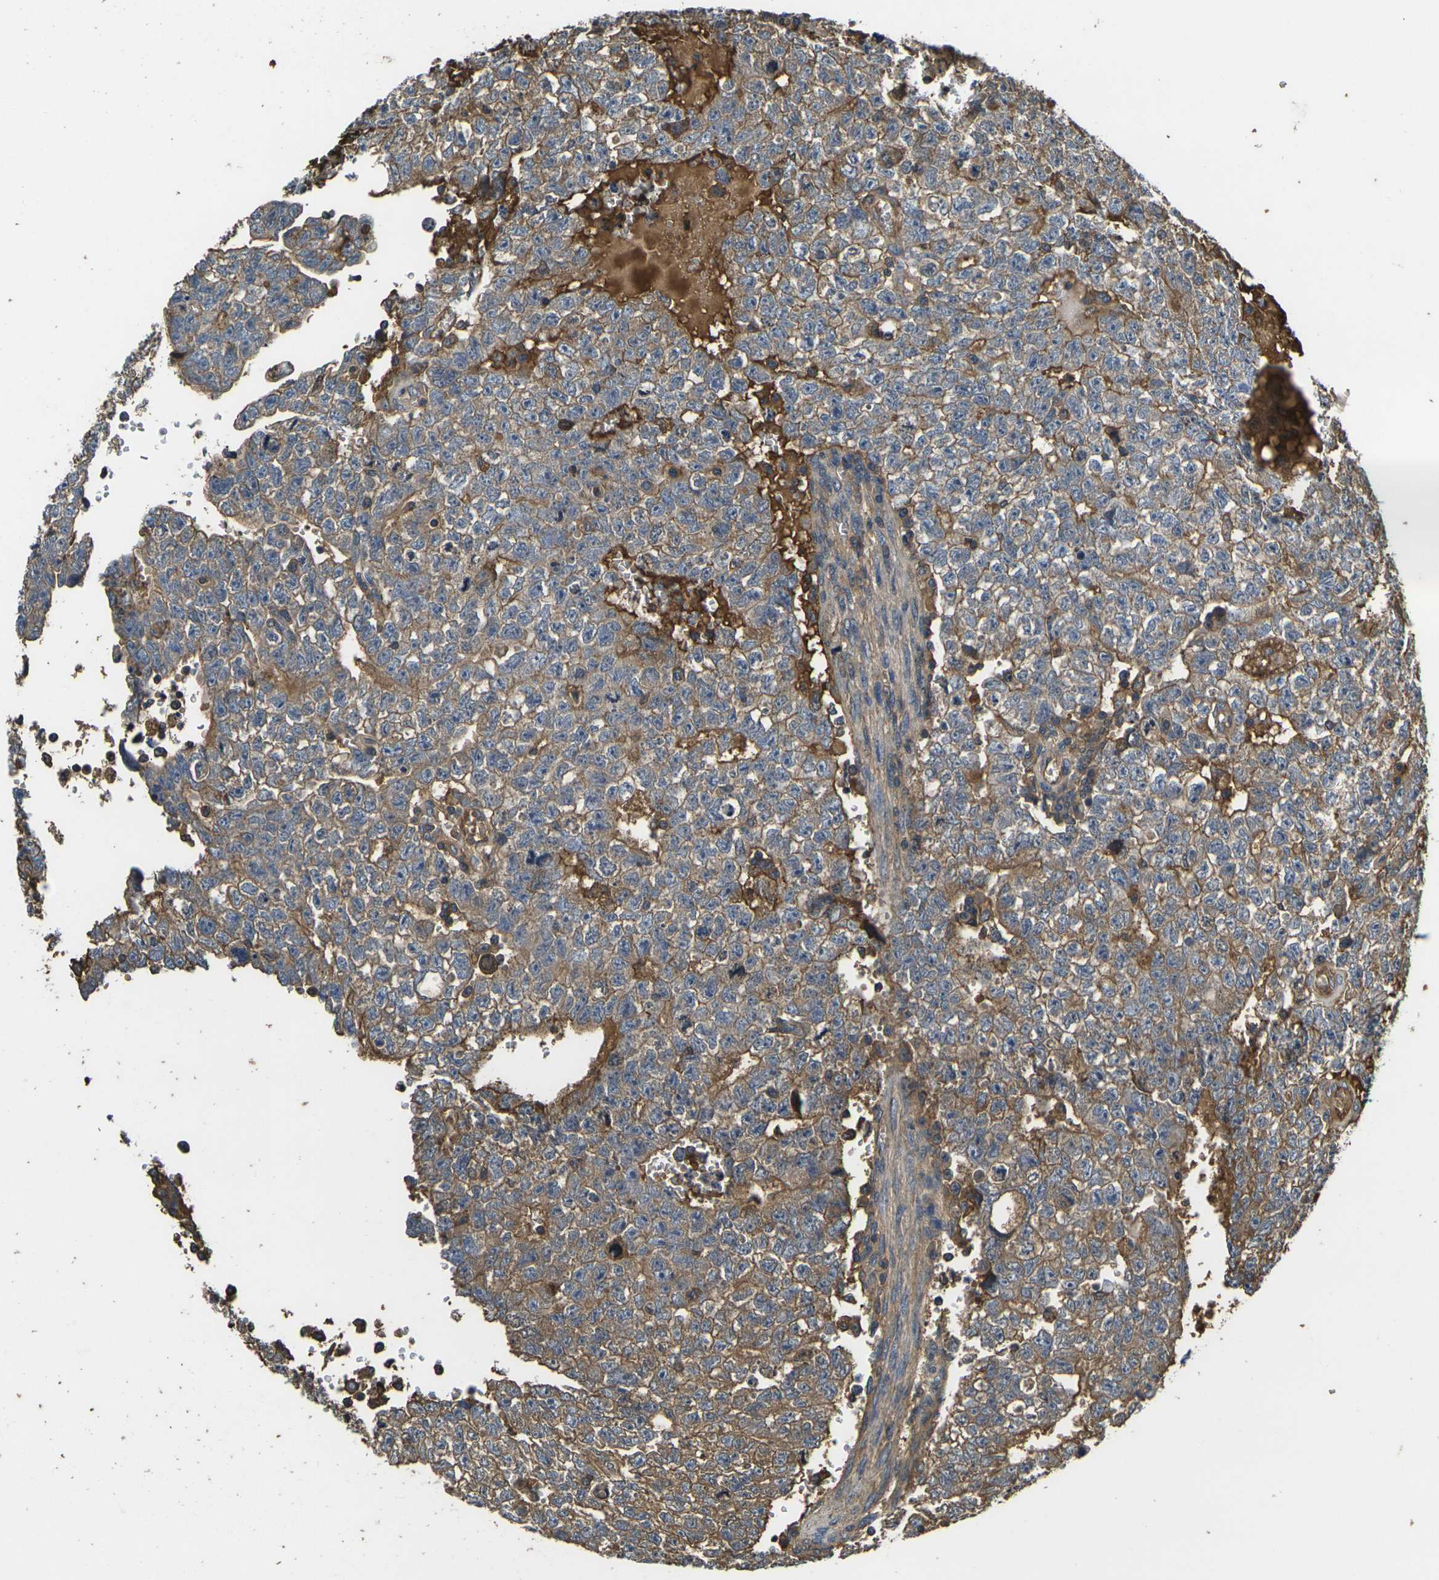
{"staining": {"intensity": "moderate", "quantity": ">75%", "location": "cytoplasmic/membranous"}, "tissue": "testis cancer", "cell_type": "Tumor cells", "image_type": "cancer", "snomed": [{"axis": "morphology", "description": "Seminoma, NOS"}, {"axis": "morphology", "description": "Carcinoma, Embryonal, NOS"}, {"axis": "topography", "description": "Testis"}], "caption": "Protein staining by immunohistochemistry shows moderate cytoplasmic/membranous staining in about >75% of tumor cells in testis seminoma. (DAB (3,3'-diaminobenzidine) IHC, brown staining for protein, blue staining for nuclei).", "gene": "HSPG2", "patient": {"sex": "male", "age": 38}}